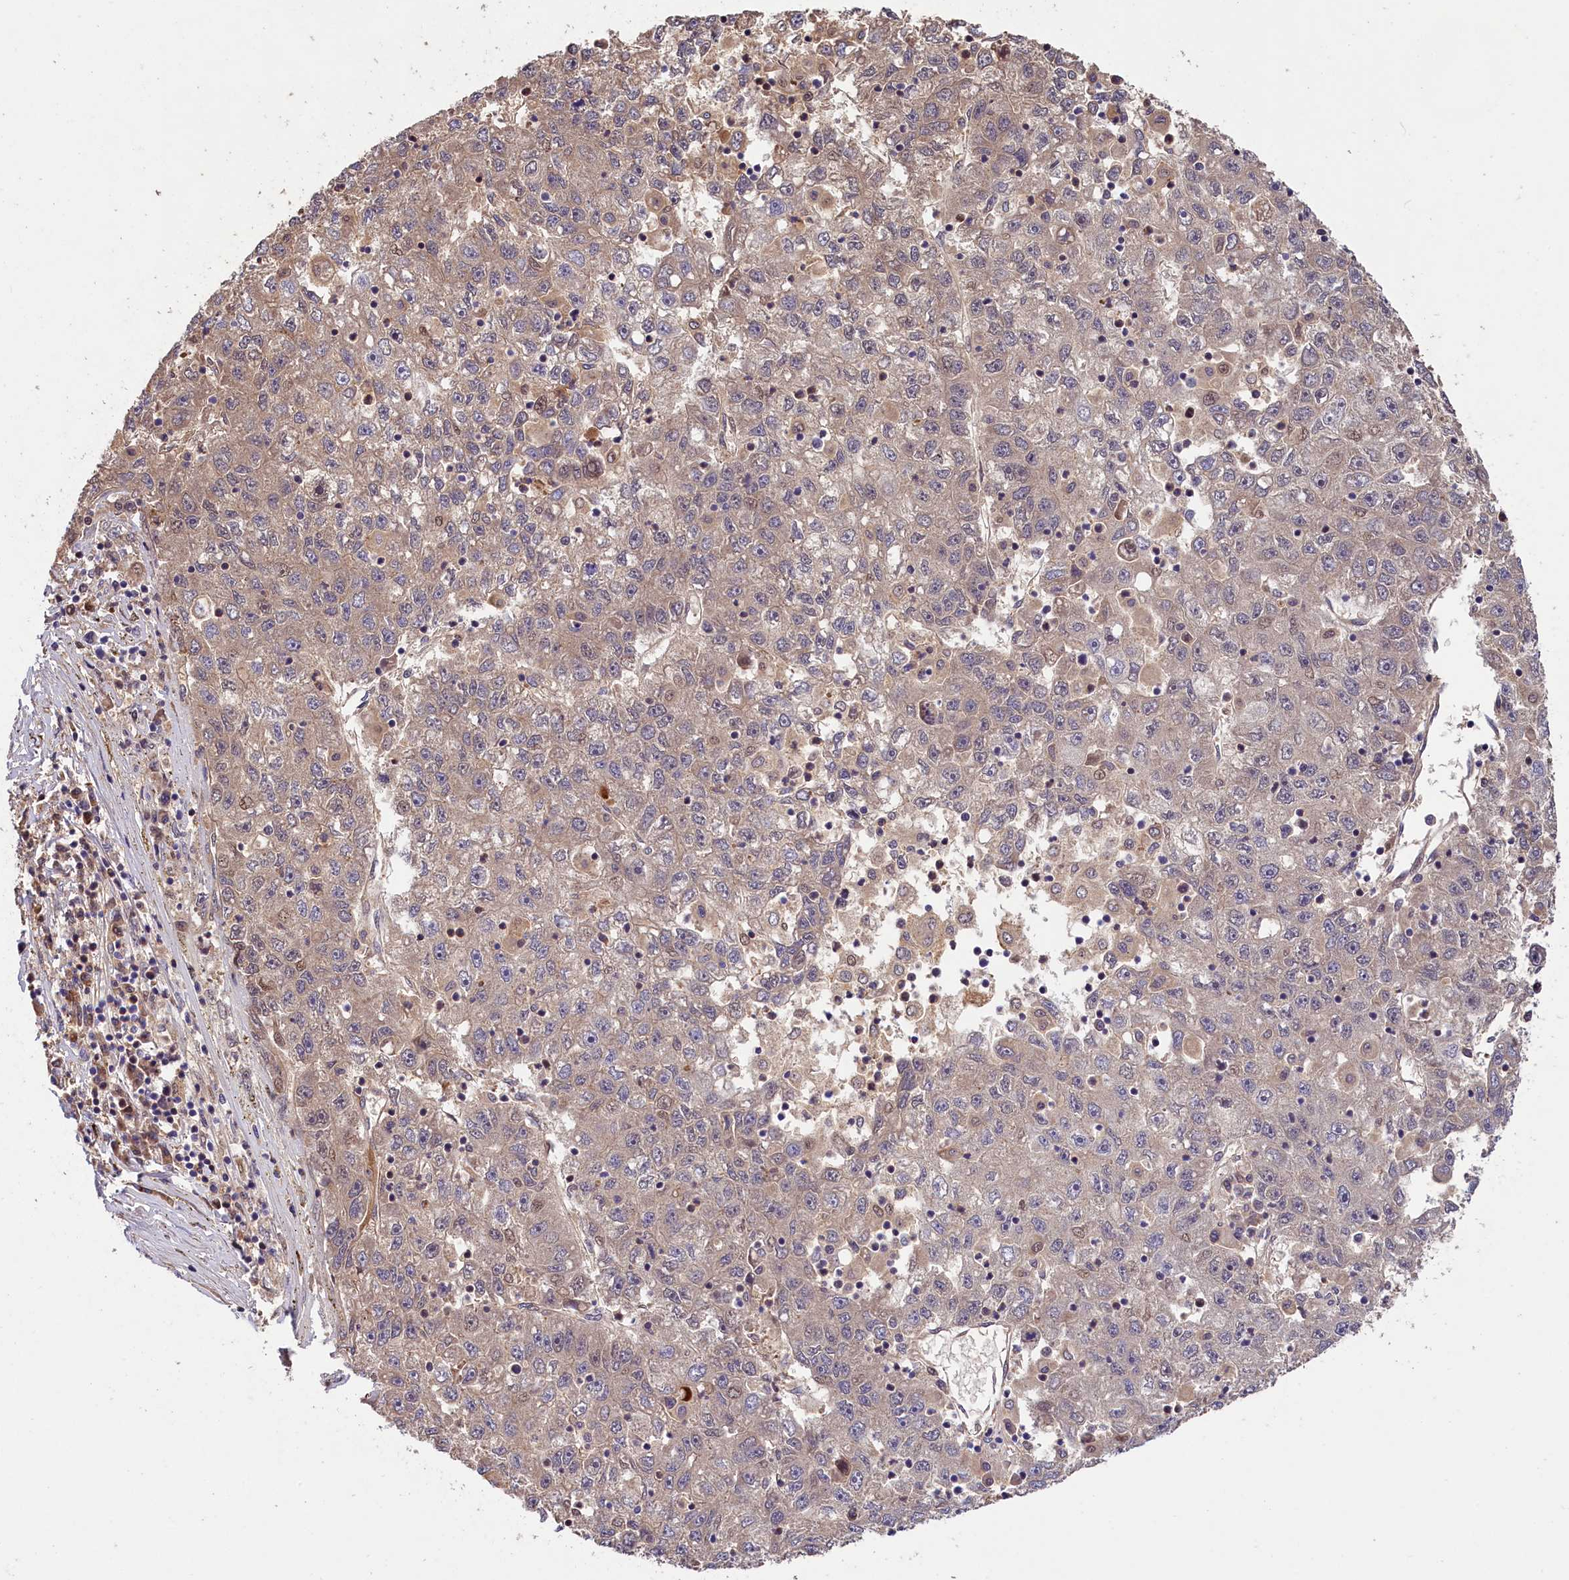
{"staining": {"intensity": "negative", "quantity": "none", "location": "none"}, "tissue": "liver cancer", "cell_type": "Tumor cells", "image_type": "cancer", "snomed": [{"axis": "morphology", "description": "Carcinoma, Hepatocellular, NOS"}, {"axis": "topography", "description": "Liver"}], "caption": "Photomicrograph shows no significant protein expression in tumor cells of liver cancer (hepatocellular carcinoma).", "gene": "PHAF1", "patient": {"sex": "male", "age": 49}}